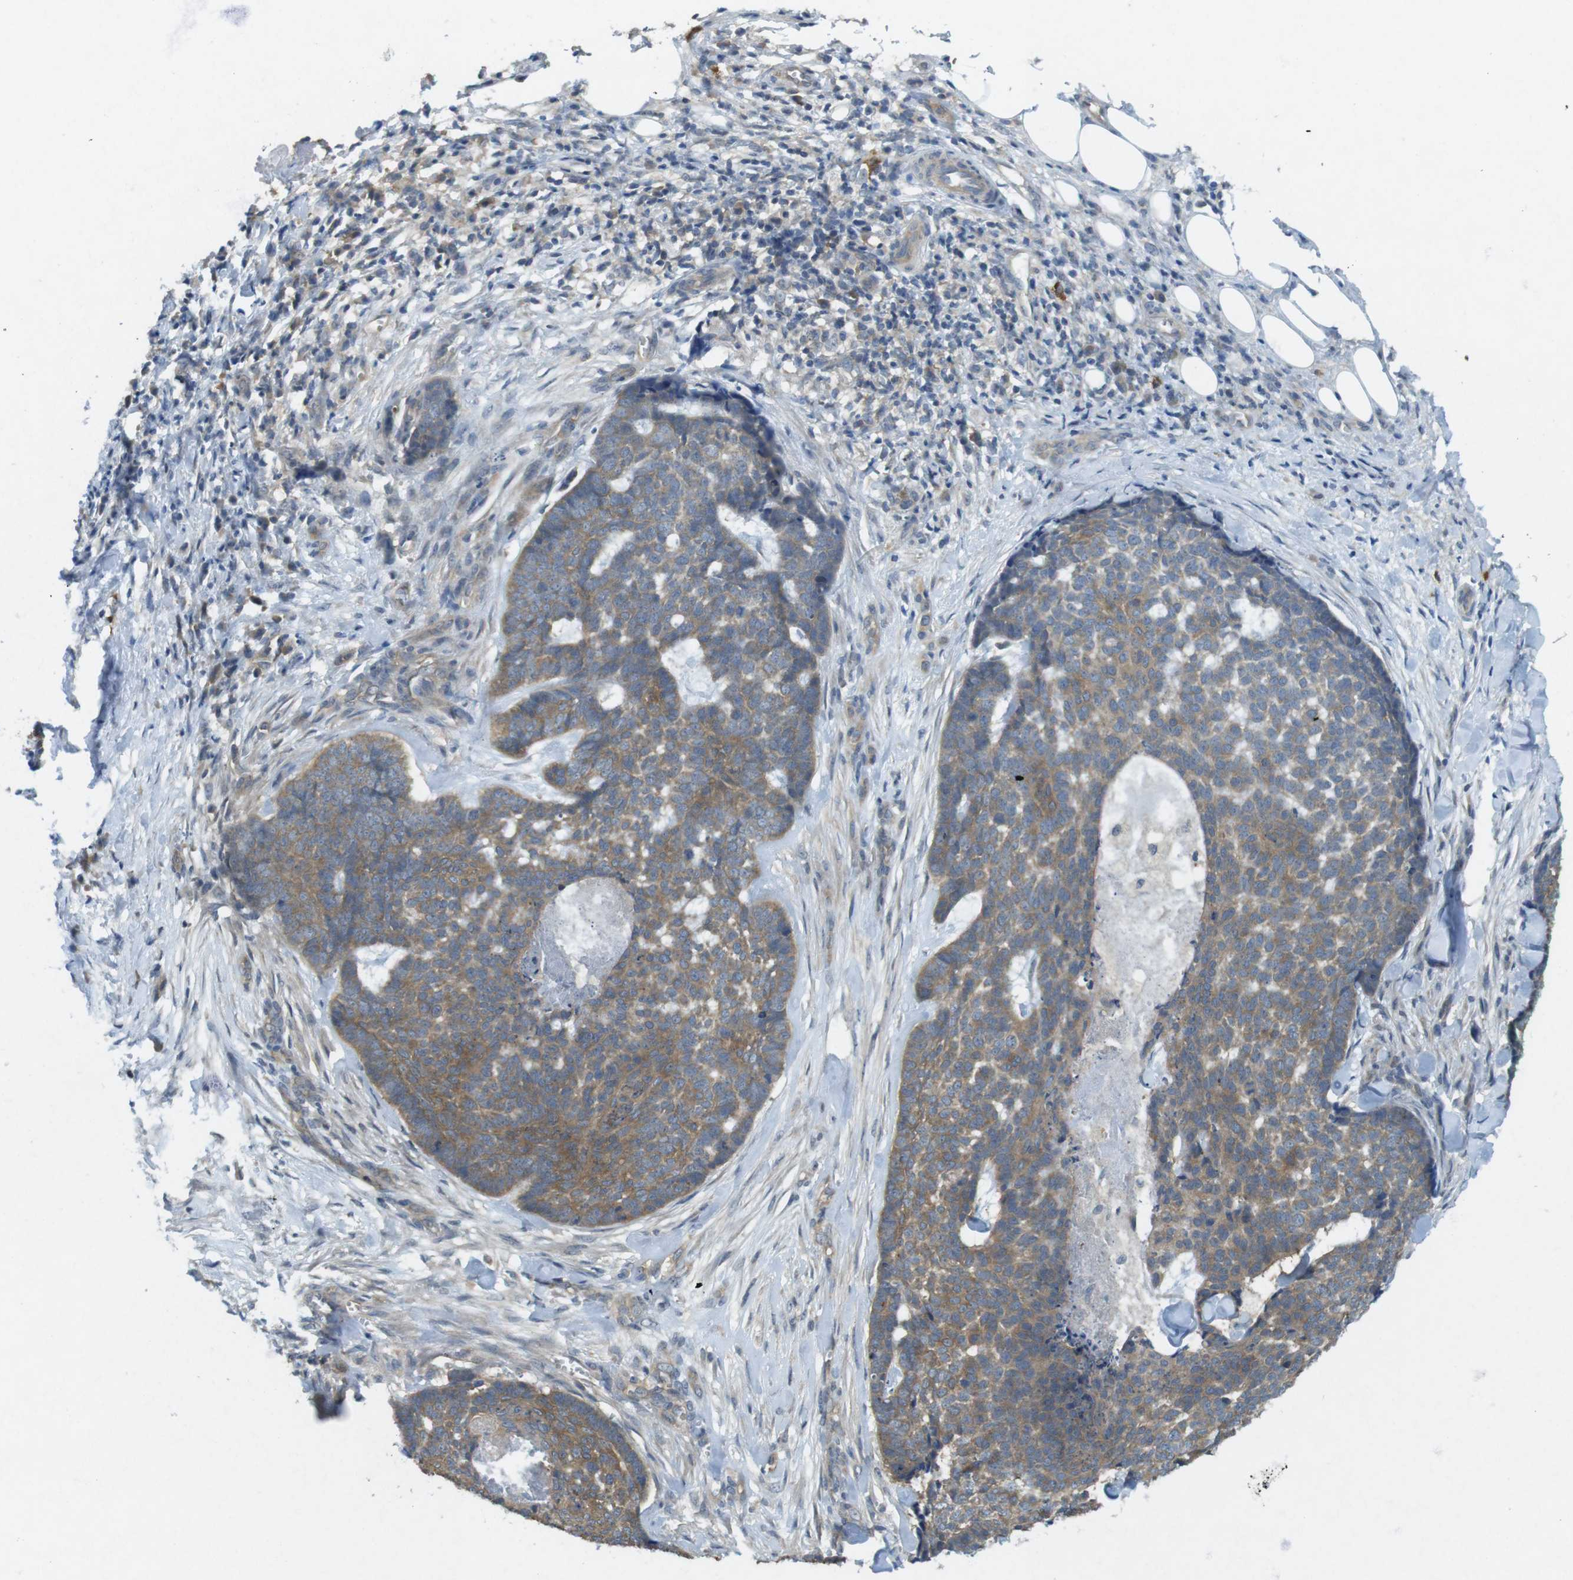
{"staining": {"intensity": "moderate", "quantity": ">75%", "location": "cytoplasmic/membranous"}, "tissue": "skin cancer", "cell_type": "Tumor cells", "image_type": "cancer", "snomed": [{"axis": "morphology", "description": "Basal cell carcinoma"}, {"axis": "topography", "description": "Skin"}], "caption": "Tumor cells display moderate cytoplasmic/membranous positivity in about >75% of cells in skin cancer (basal cell carcinoma). (Brightfield microscopy of DAB IHC at high magnification).", "gene": "SUGT1", "patient": {"sex": "male", "age": 84}}